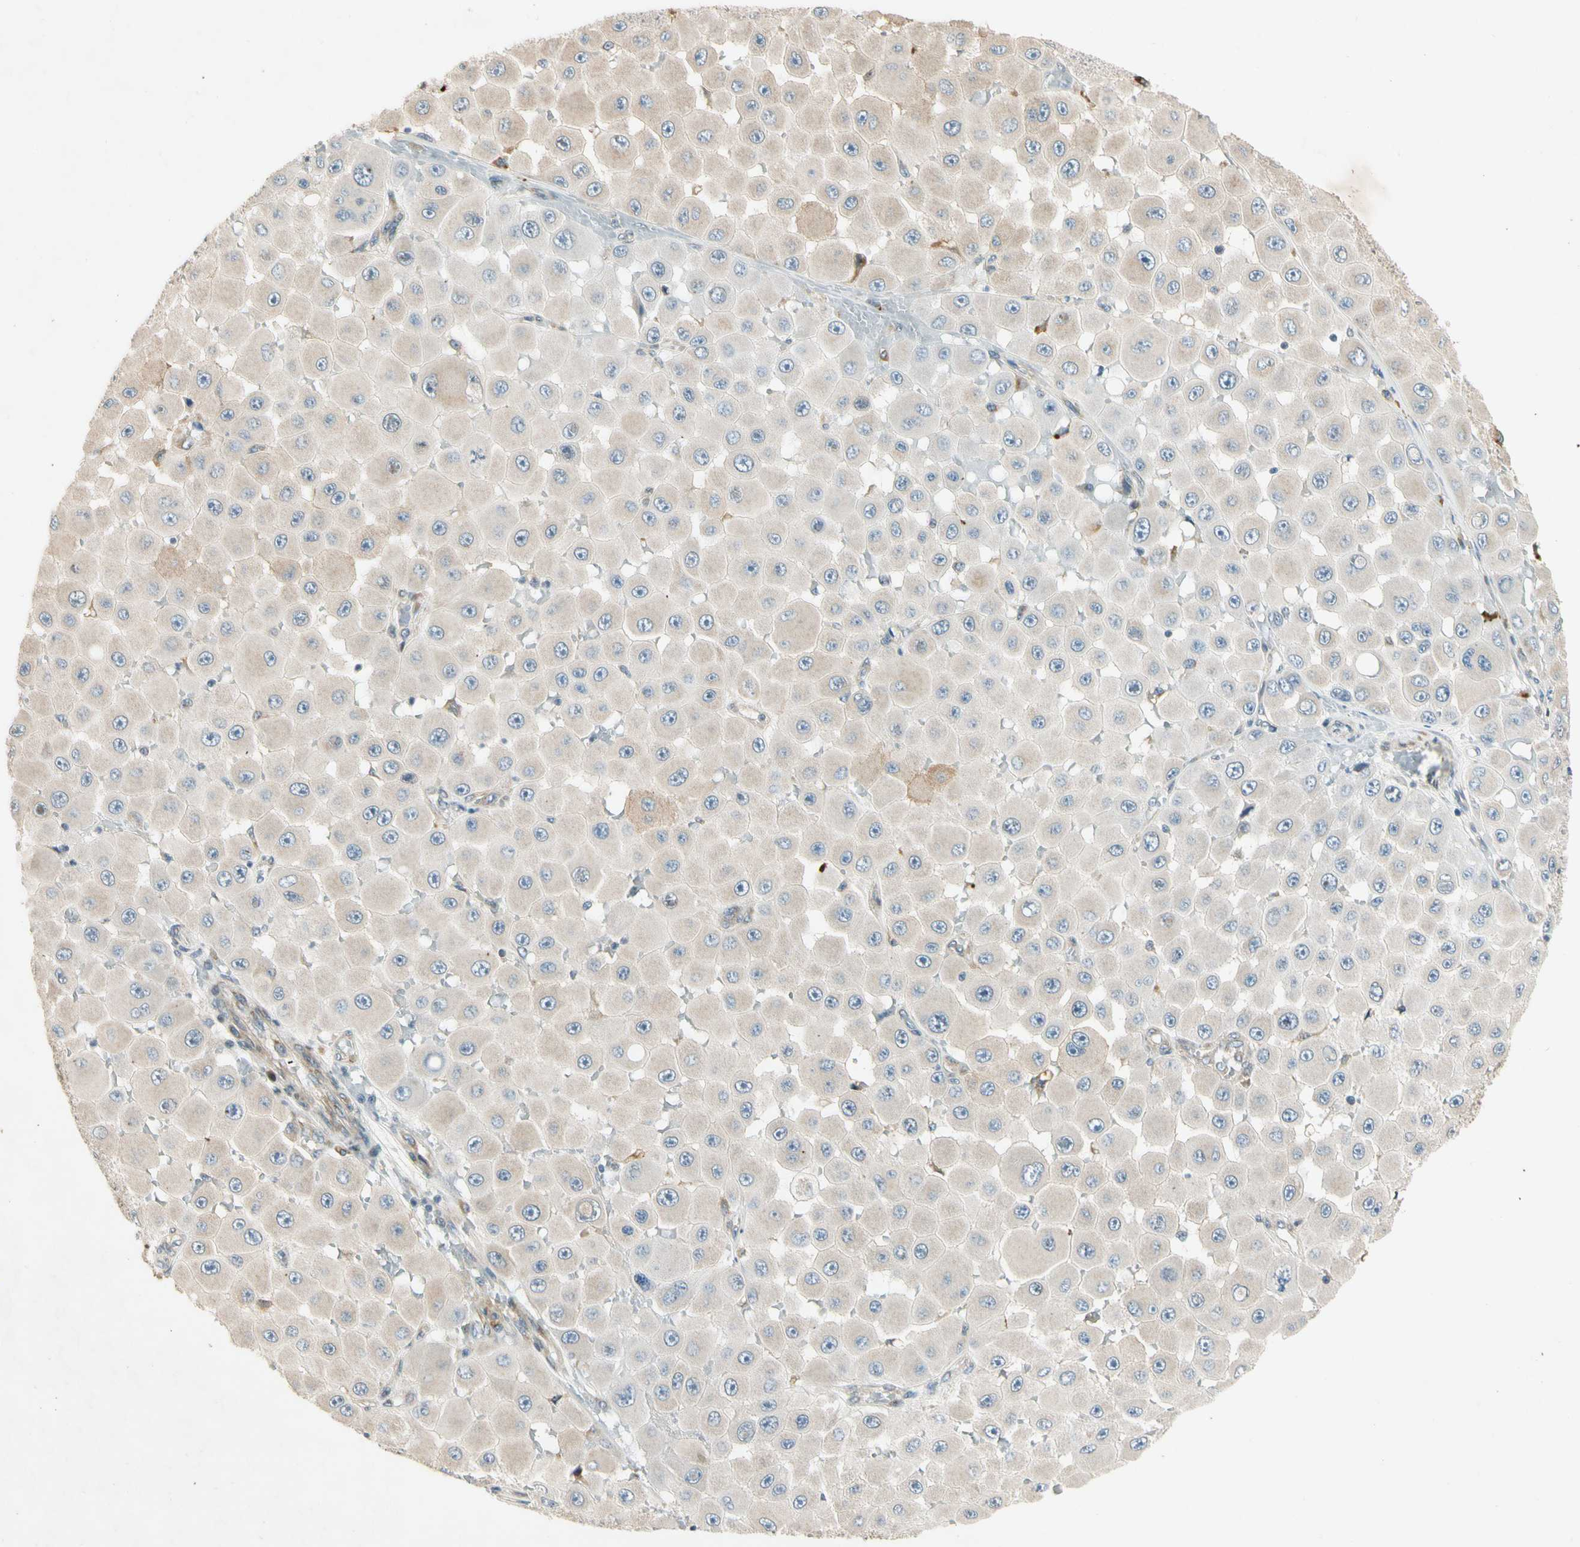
{"staining": {"intensity": "weak", "quantity": "<25%", "location": "cytoplasmic/membranous"}, "tissue": "melanoma", "cell_type": "Tumor cells", "image_type": "cancer", "snomed": [{"axis": "morphology", "description": "Malignant melanoma, NOS"}, {"axis": "topography", "description": "Skin"}], "caption": "This is an immunohistochemistry micrograph of human melanoma. There is no positivity in tumor cells.", "gene": "RPS6KB2", "patient": {"sex": "female", "age": 81}}